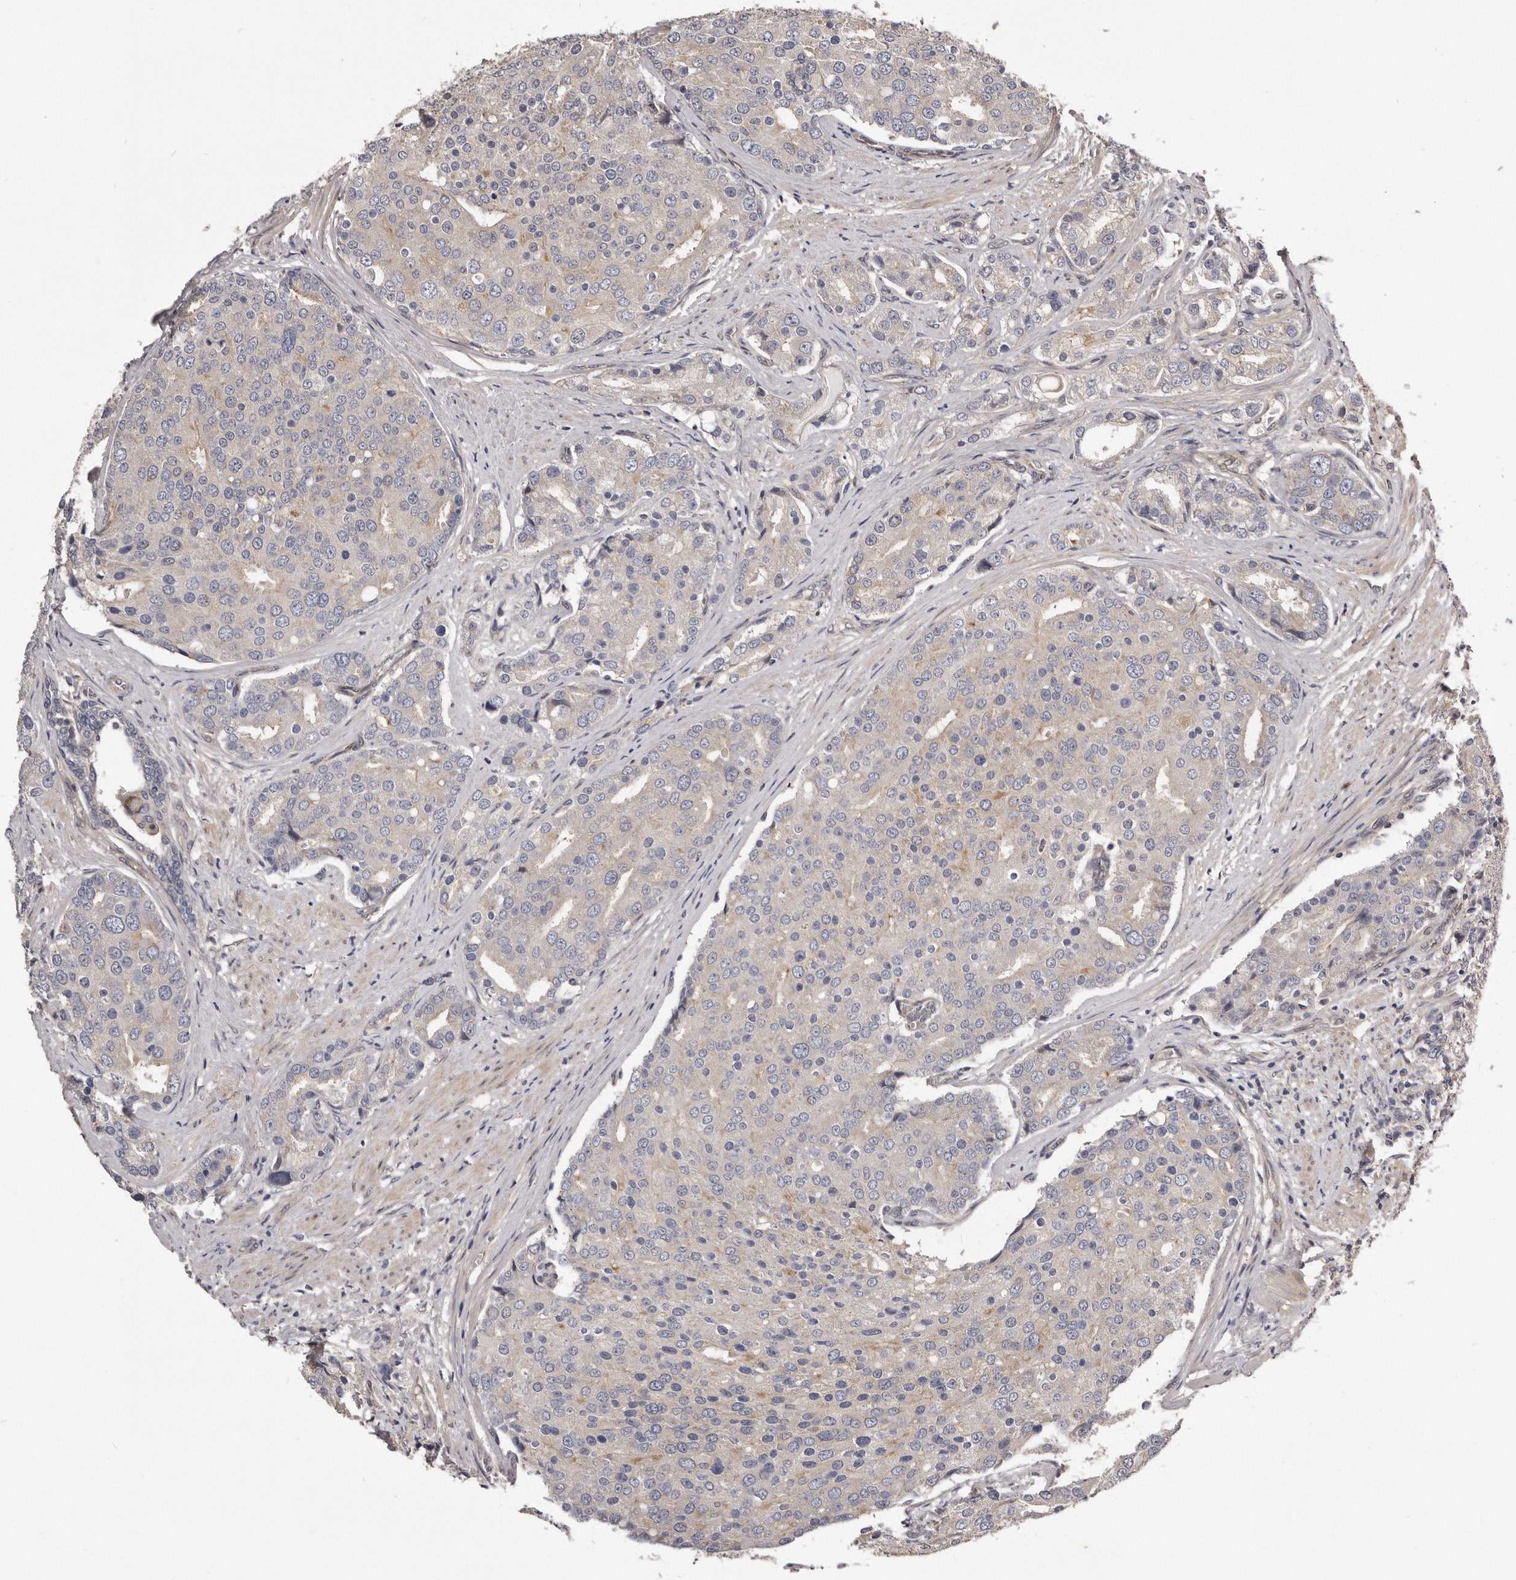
{"staining": {"intensity": "negative", "quantity": "none", "location": "none"}, "tissue": "prostate cancer", "cell_type": "Tumor cells", "image_type": "cancer", "snomed": [{"axis": "morphology", "description": "Adenocarcinoma, High grade"}, {"axis": "topography", "description": "Prostate"}], "caption": "Prostate cancer (high-grade adenocarcinoma) was stained to show a protein in brown. There is no significant expression in tumor cells. (Immunohistochemistry, brightfield microscopy, high magnification).", "gene": "ARMCX1", "patient": {"sex": "male", "age": 50}}